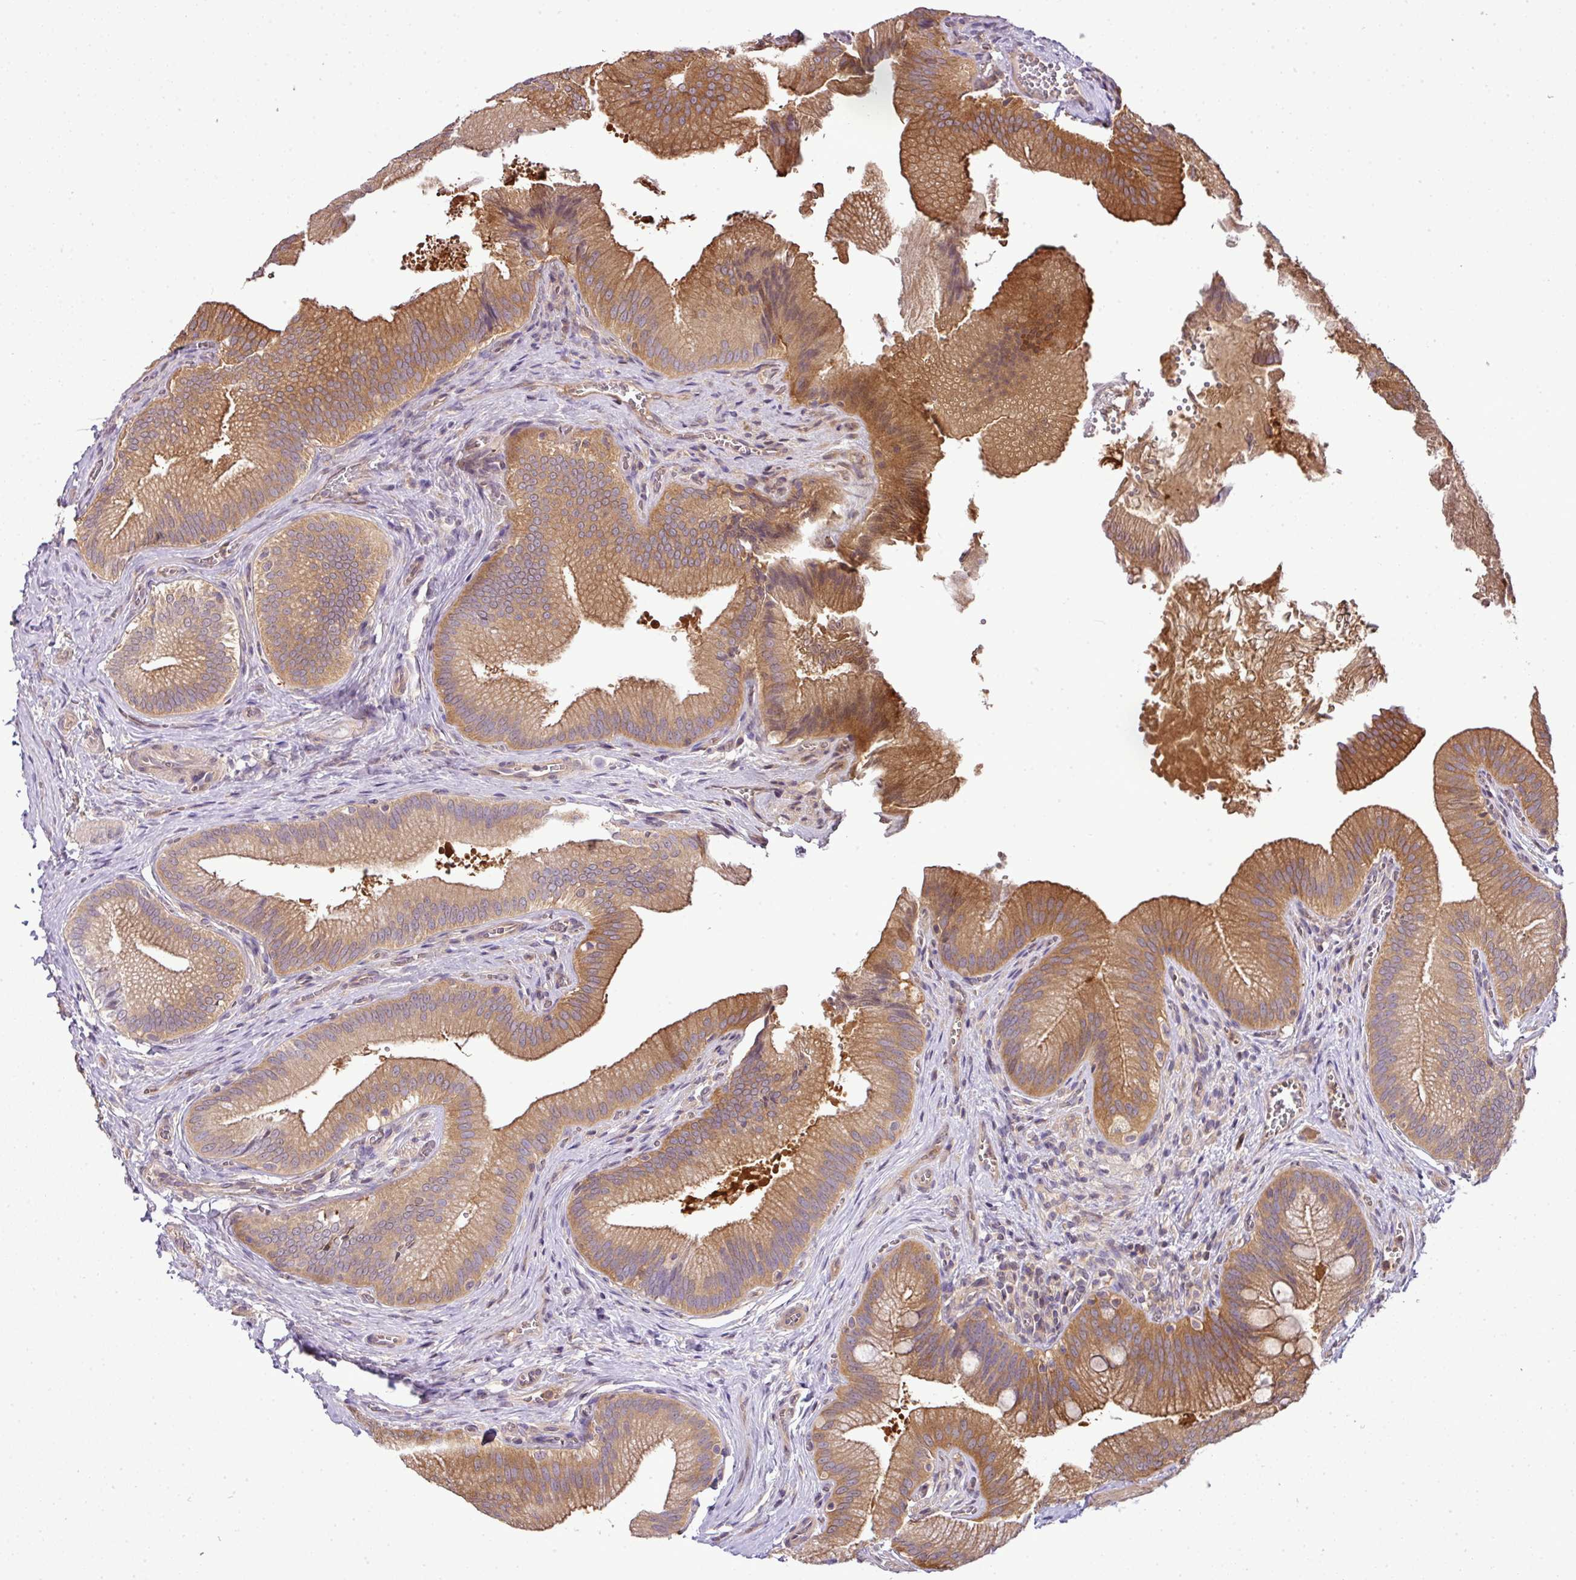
{"staining": {"intensity": "moderate", "quantity": ">75%", "location": "cytoplasmic/membranous"}, "tissue": "gallbladder", "cell_type": "Glandular cells", "image_type": "normal", "snomed": [{"axis": "morphology", "description": "Normal tissue, NOS"}, {"axis": "topography", "description": "Gallbladder"}], "caption": "Immunohistochemistry photomicrograph of unremarkable human gallbladder stained for a protein (brown), which demonstrates medium levels of moderate cytoplasmic/membranous positivity in approximately >75% of glandular cells.", "gene": "TMEM107", "patient": {"sex": "male", "age": 17}}